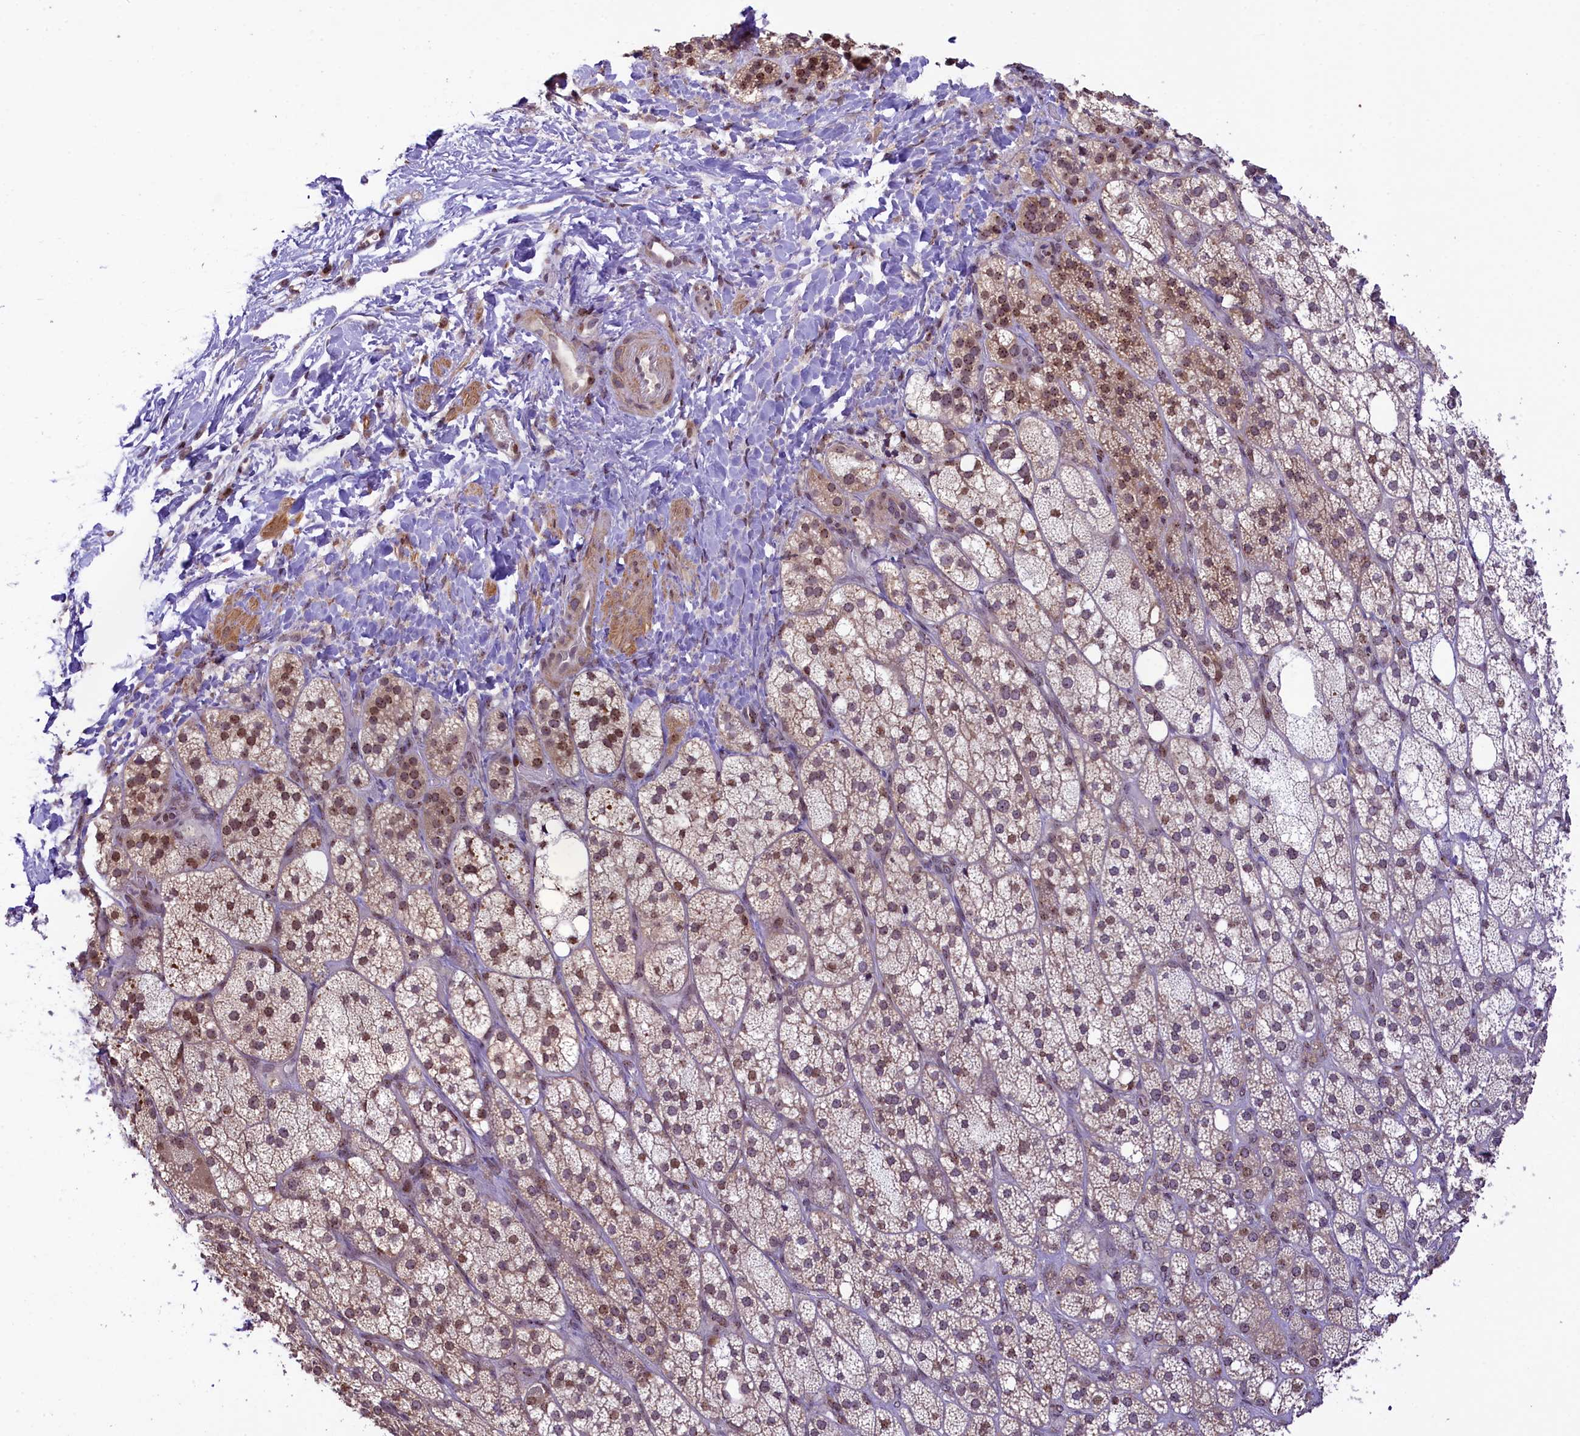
{"staining": {"intensity": "weak", "quantity": "25%-75%", "location": "cytoplasmic/membranous,nuclear"}, "tissue": "adrenal gland", "cell_type": "Glandular cells", "image_type": "normal", "snomed": [{"axis": "morphology", "description": "Normal tissue, NOS"}, {"axis": "topography", "description": "Adrenal gland"}], "caption": "IHC (DAB) staining of unremarkable adrenal gland displays weak cytoplasmic/membranous,nuclear protein positivity in about 25%-75% of glandular cells. (DAB (3,3'-diaminobenzidine) IHC with brightfield microscopy, high magnification).", "gene": "RBBP8", "patient": {"sex": "male", "age": 61}}